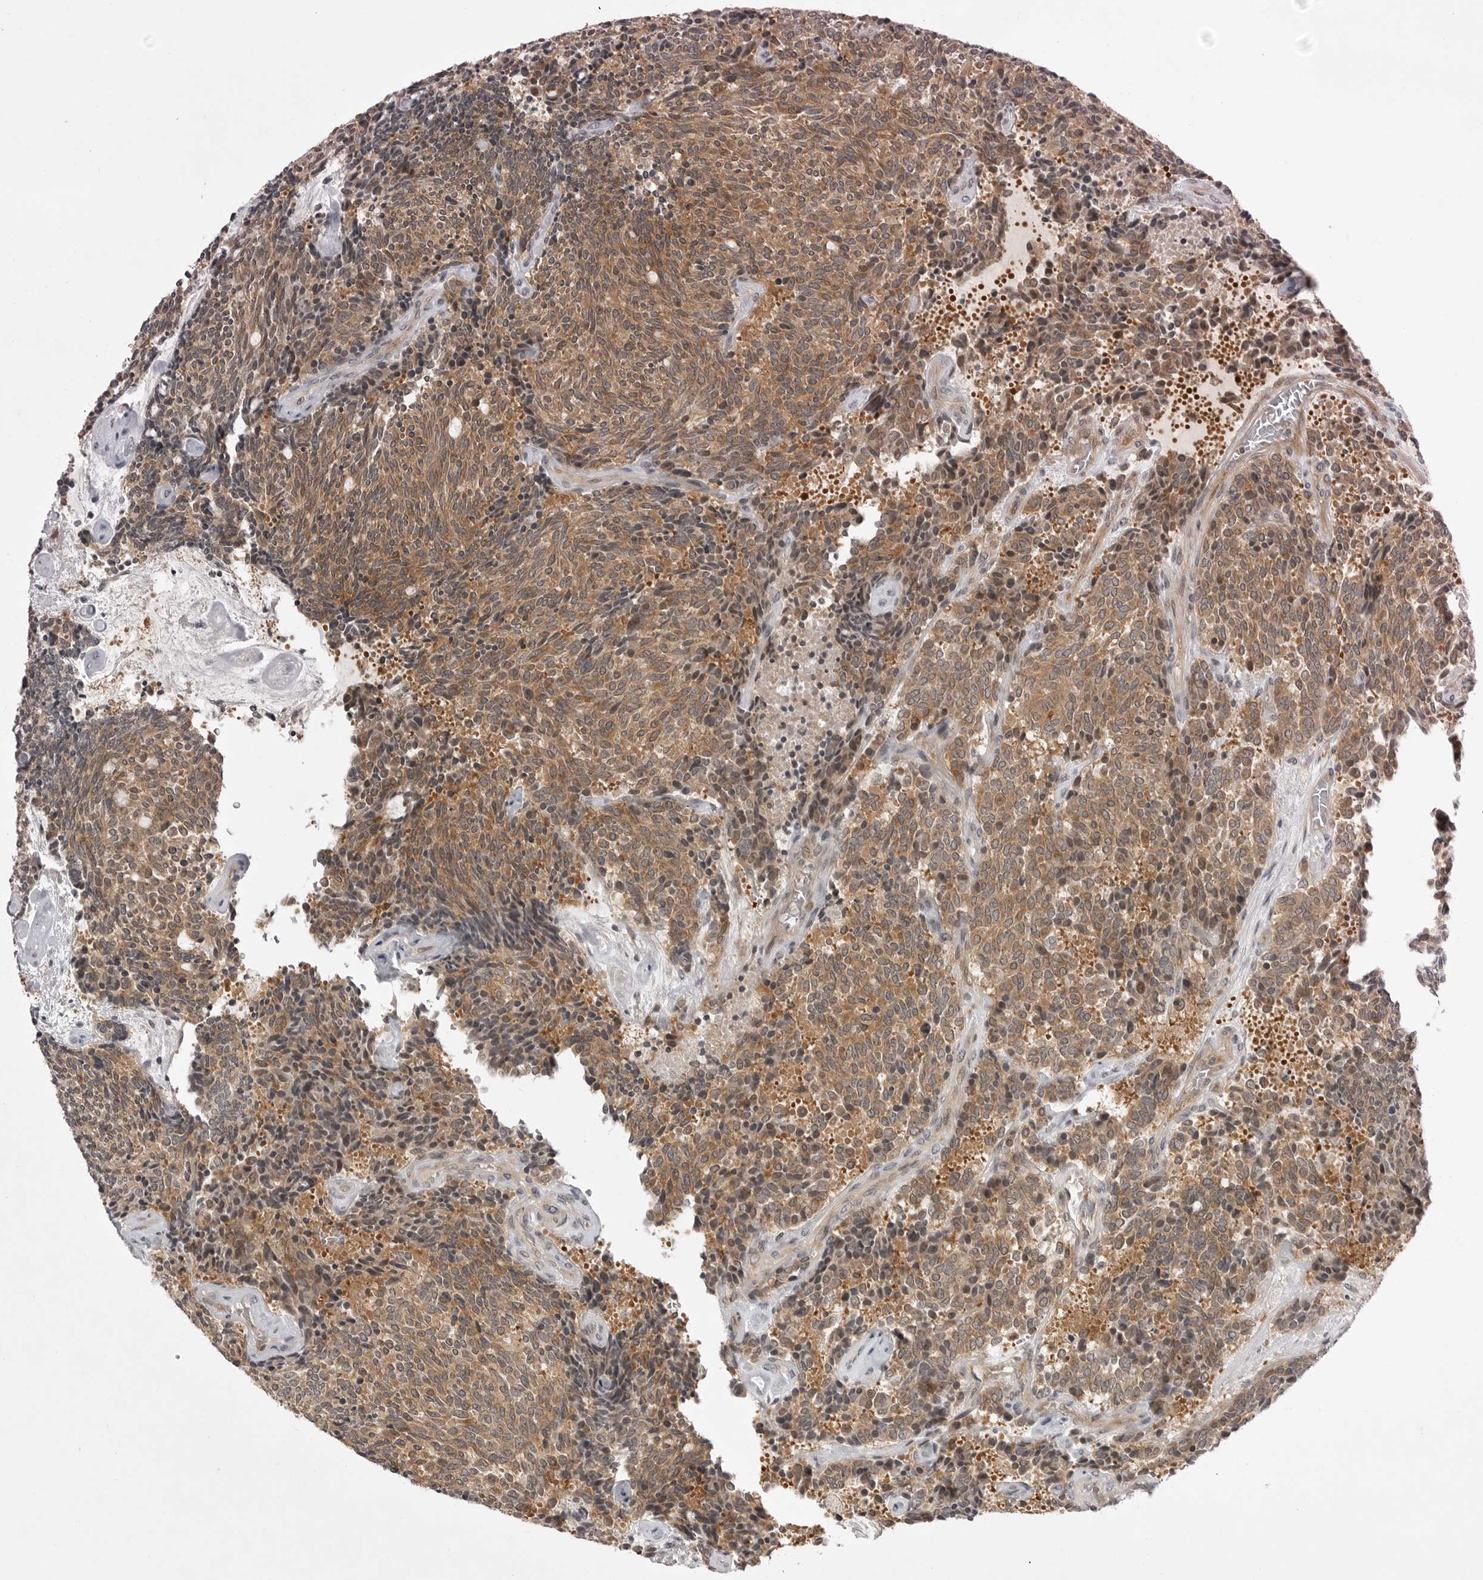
{"staining": {"intensity": "moderate", "quantity": ">75%", "location": "cytoplasmic/membranous"}, "tissue": "carcinoid", "cell_type": "Tumor cells", "image_type": "cancer", "snomed": [{"axis": "morphology", "description": "Carcinoid, malignant, NOS"}, {"axis": "topography", "description": "Pancreas"}], "caption": "Immunohistochemical staining of human carcinoid shows moderate cytoplasmic/membranous protein staining in about >75% of tumor cells.", "gene": "CD300LD", "patient": {"sex": "female", "age": 54}}